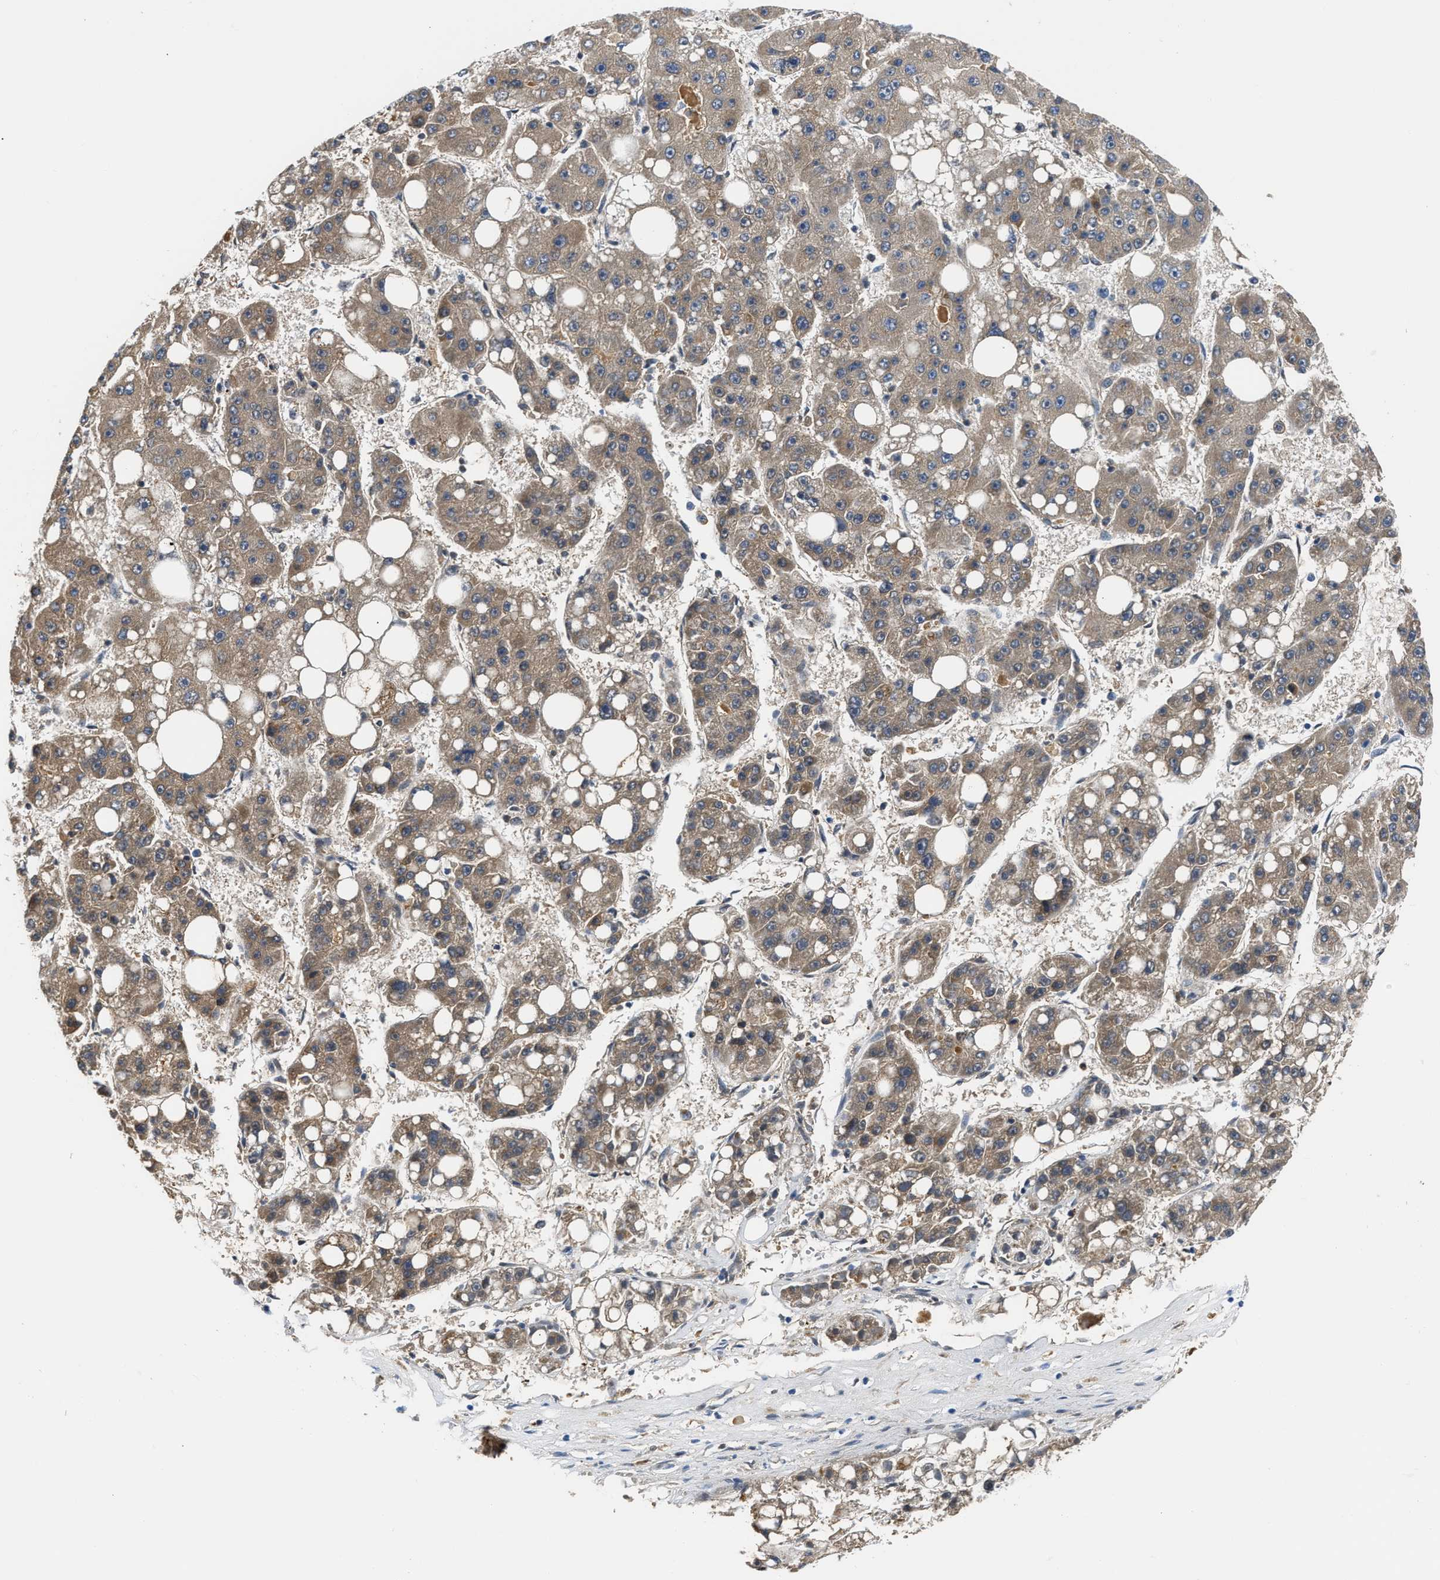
{"staining": {"intensity": "moderate", "quantity": ">75%", "location": "cytoplasmic/membranous"}, "tissue": "liver cancer", "cell_type": "Tumor cells", "image_type": "cancer", "snomed": [{"axis": "morphology", "description": "Carcinoma, Hepatocellular, NOS"}, {"axis": "topography", "description": "Liver"}], "caption": "This histopathology image demonstrates immunohistochemistry staining of human hepatocellular carcinoma (liver), with medium moderate cytoplasmic/membranous positivity in about >75% of tumor cells.", "gene": "GC", "patient": {"sex": "female", "age": 61}}